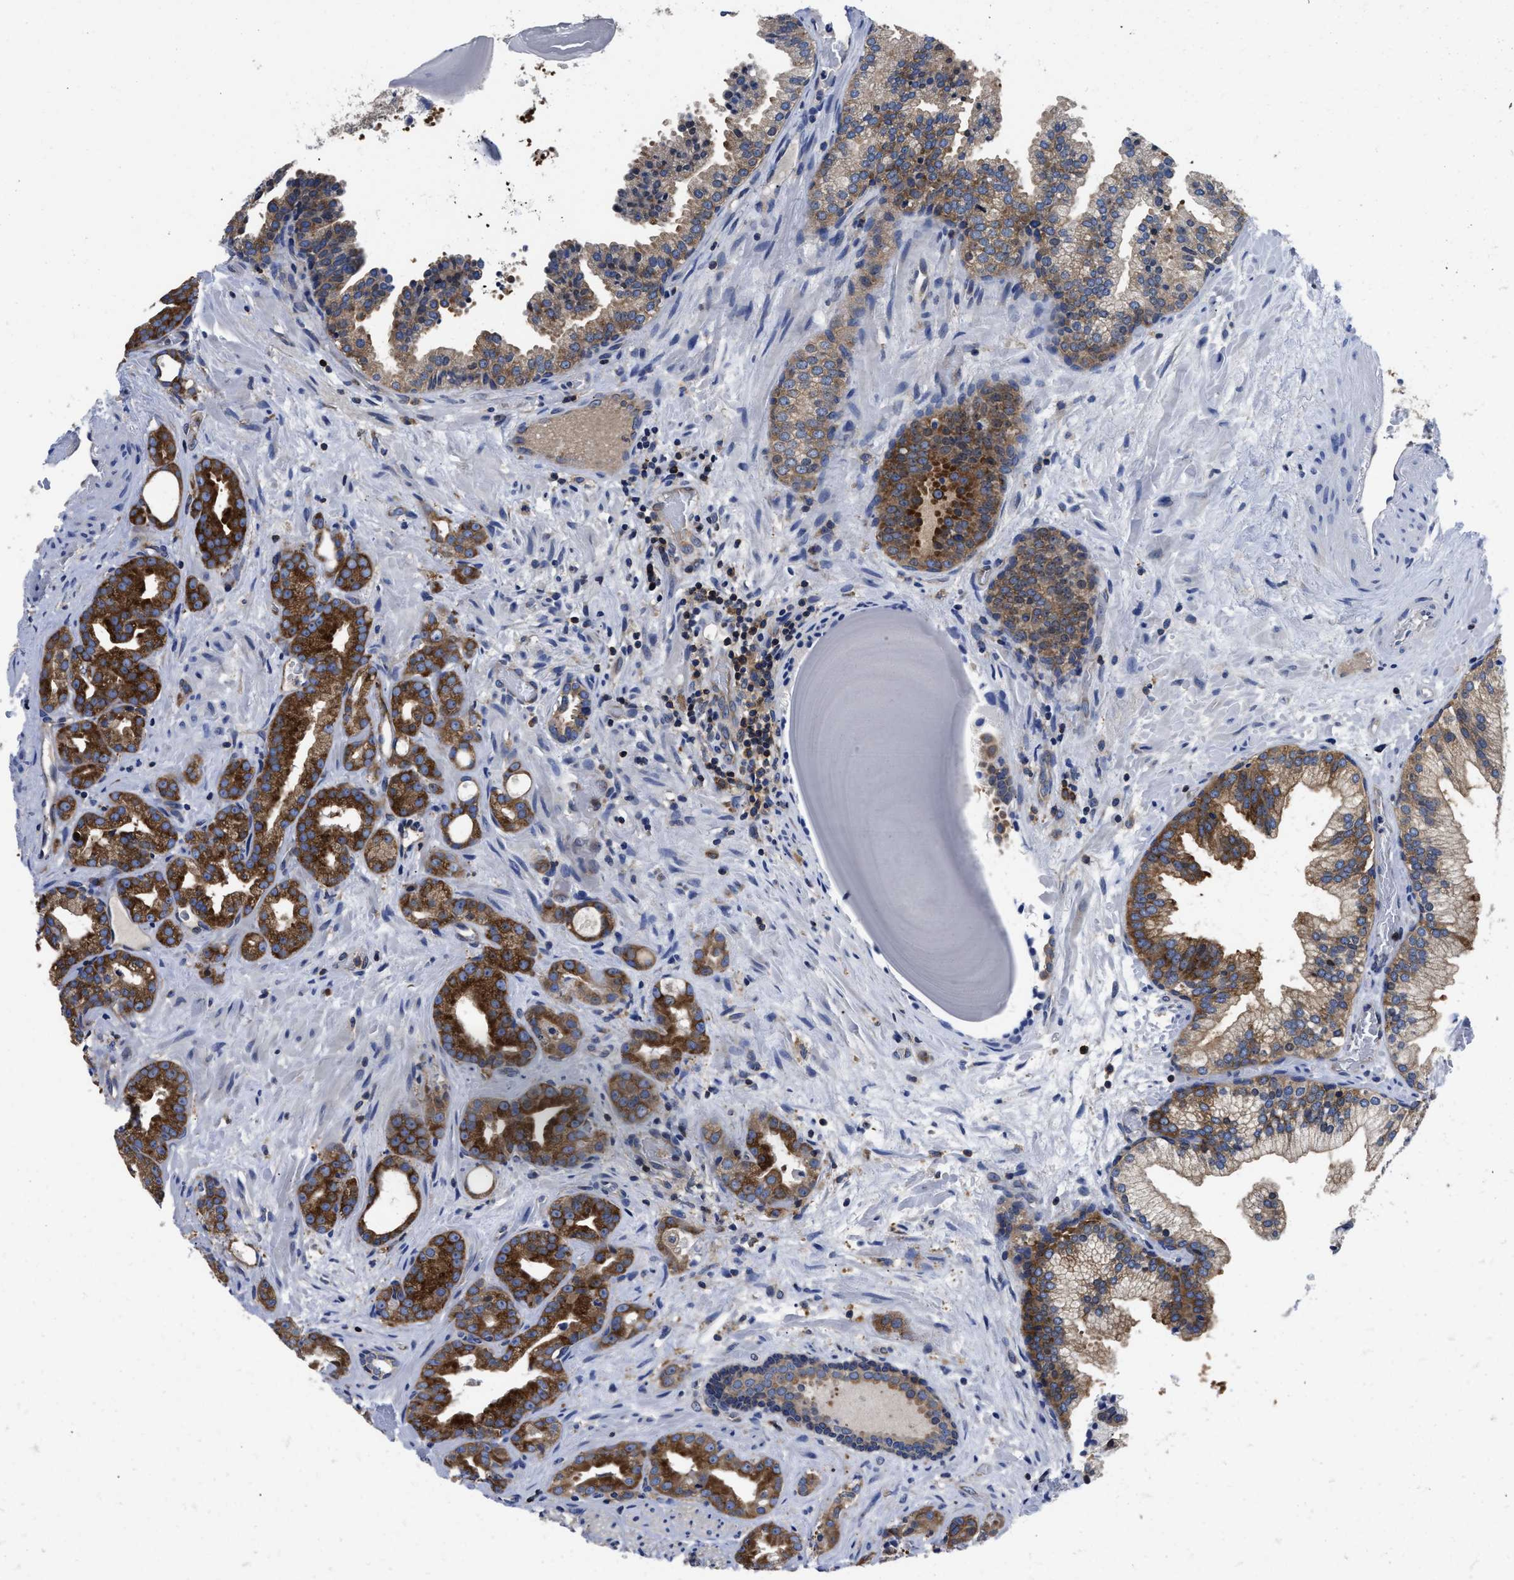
{"staining": {"intensity": "strong", "quantity": ">75%", "location": "cytoplasmic/membranous"}, "tissue": "prostate cancer", "cell_type": "Tumor cells", "image_type": "cancer", "snomed": [{"axis": "morphology", "description": "Adenocarcinoma, Low grade"}, {"axis": "topography", "description": "Prostate"}], "caption": "Protein analysis of prostate adenocarcinoma (low-grade) tissue demonstrates strong cytoplasmic/membranous staining in about >75% of tumor cells. Using DAB (3,3'-diaminobenzidine) (brown) and hematoxylin (blue) stains, captured at high magnification using brightfield microscopy.", "gene": "YARS1", "patient": {"sex": "male", "age": 63}}